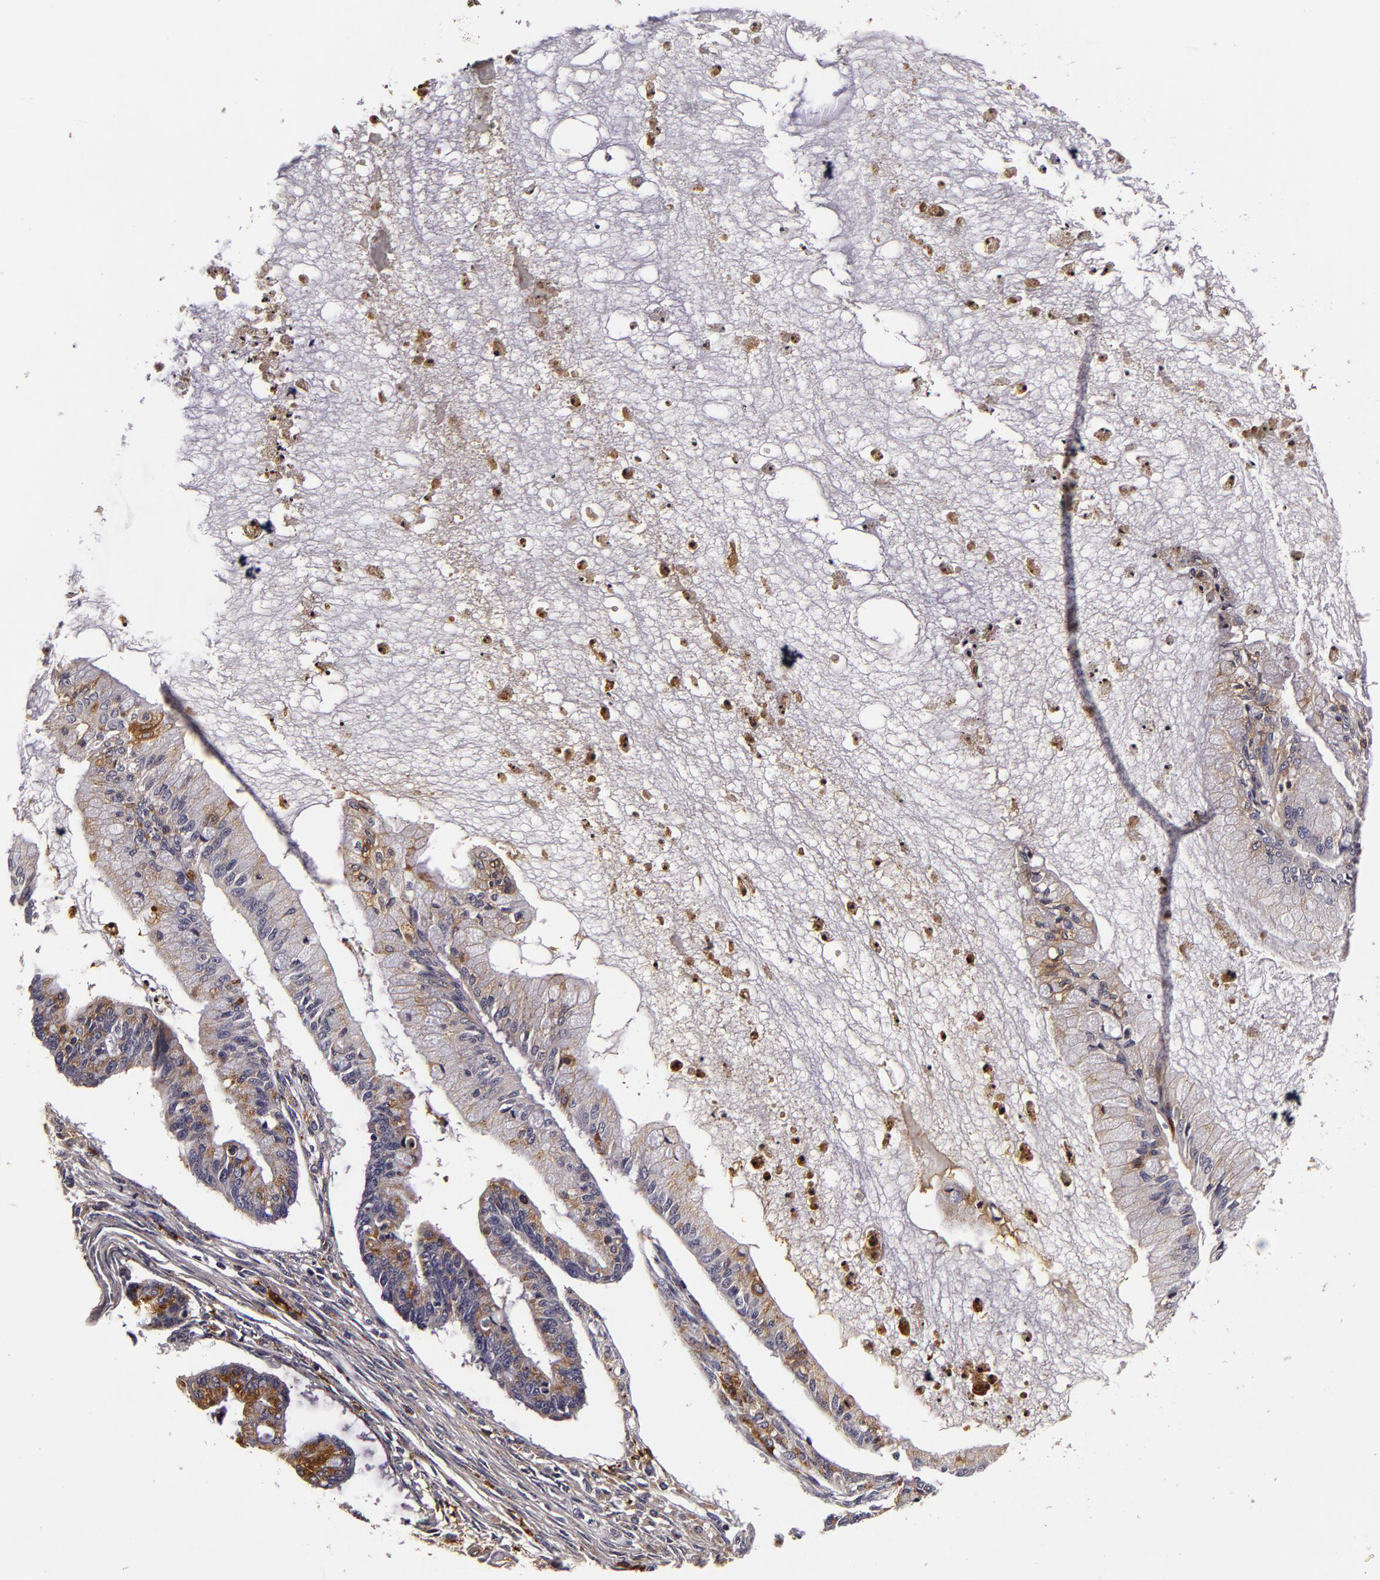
{"staining": {"intensity": "negative", "quantity": "none", "location": "none"}, "tissue": "ovarian cancer", "cell_type": "Tumor cells", "image_type": "cancer", "snomed": [{"axis": "morphology", "description": "Cystadenocarcinoma, mucinous, NOS"}, {"axis": "topography", "description": "Ovary"}], "caption": "Immunohistochemistry (IHC) of human mucinous cystadenocarcinoma (ovarian) exhibits no positivity in tumor cells.", "gene": "LGALS3BP", "patient": {"sex": "female", "age": 57}}